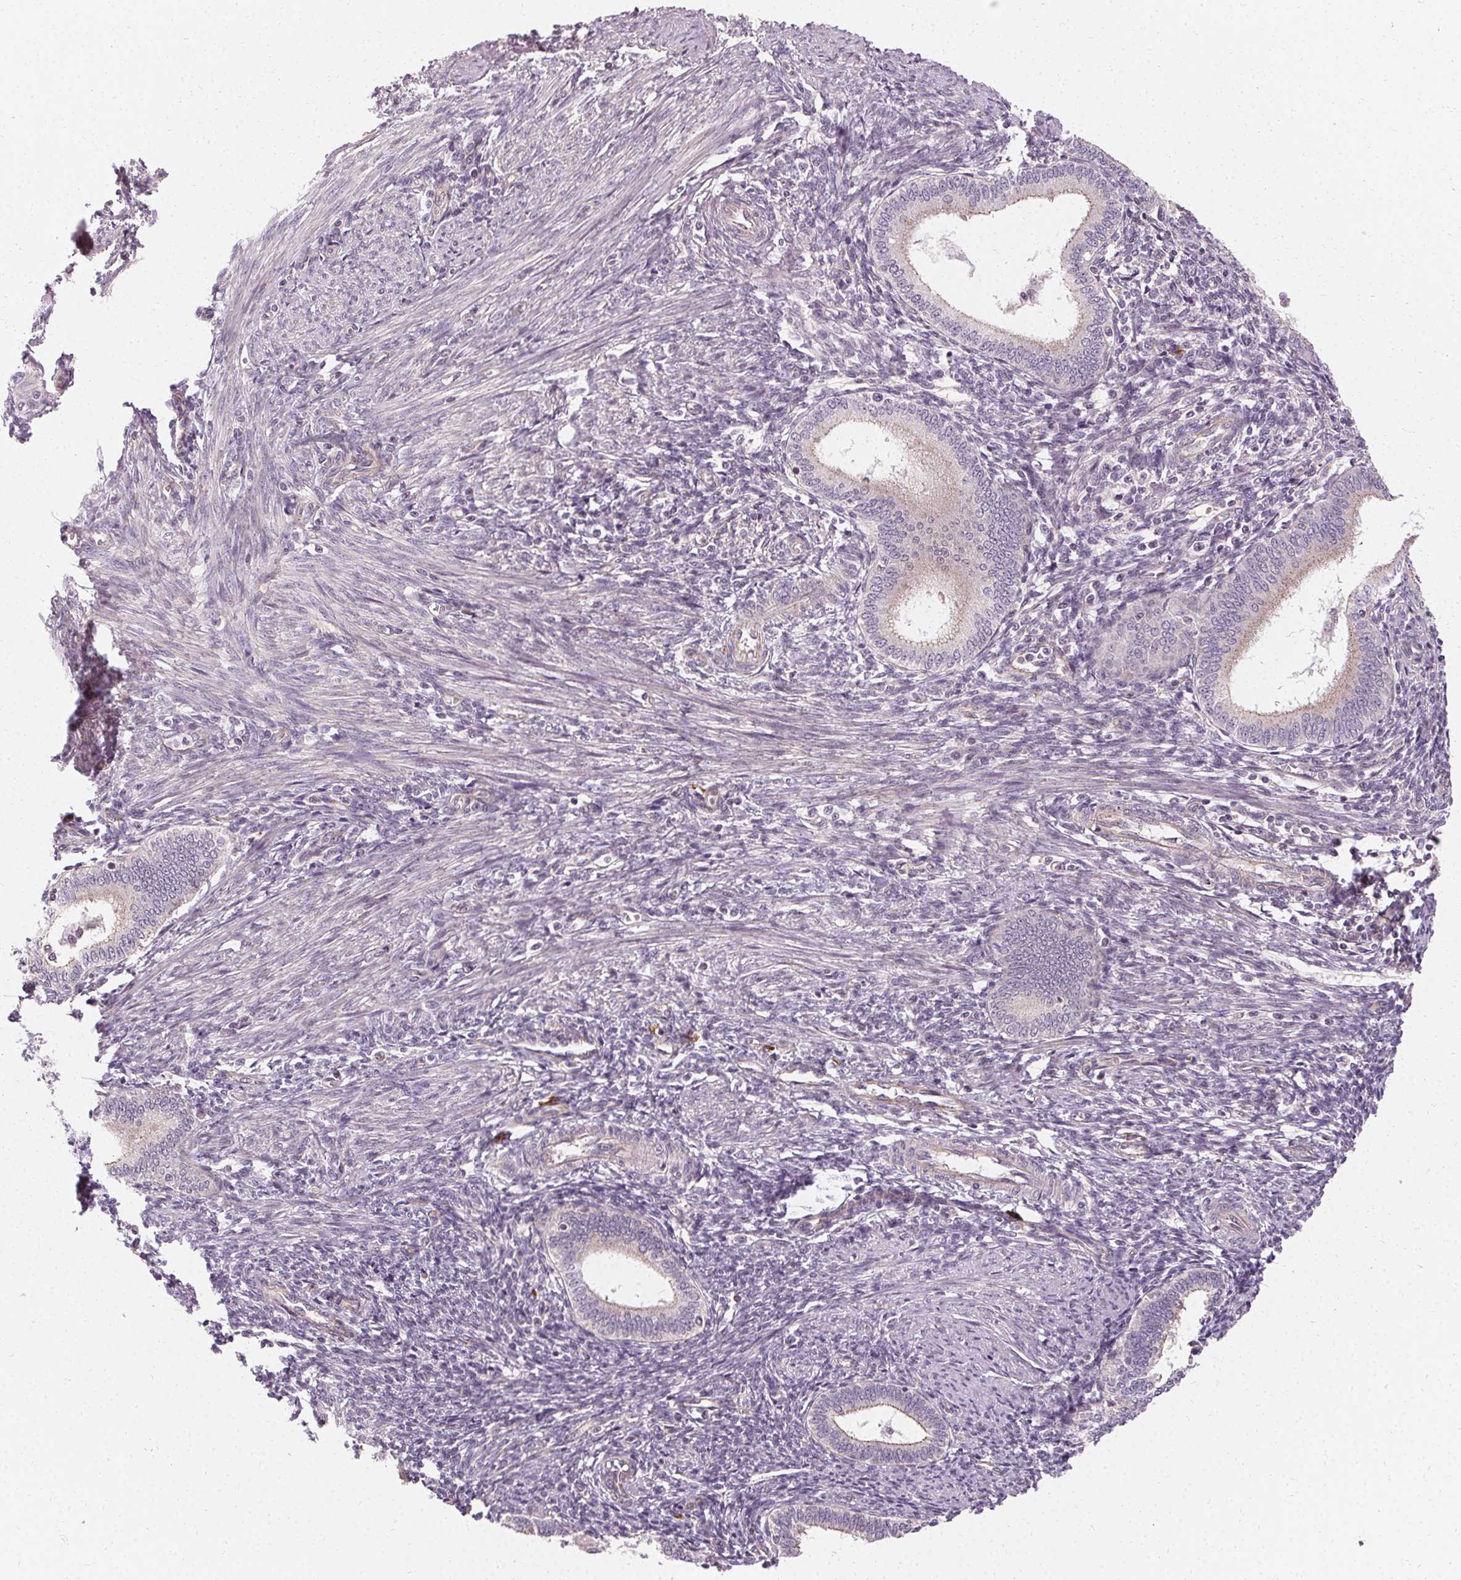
{"staining": {"intensity": "negative", "quantity": "none", "location": "none"}, "tissue": "endometrium", "cell_type": "Cells in endometrial stroma", "image_type": "normal", "snomed": [{"axis": "morphology", "description": "Normal tissue, NOS"}, {"axis": "topography", "description": "Endometrium"}], "caption": "Protein analysis of normal endometrium displays no significant expression in cells in endometrial stroma.", "gene": "APLP1", "patient": {"sex": "female", "age": 41}}